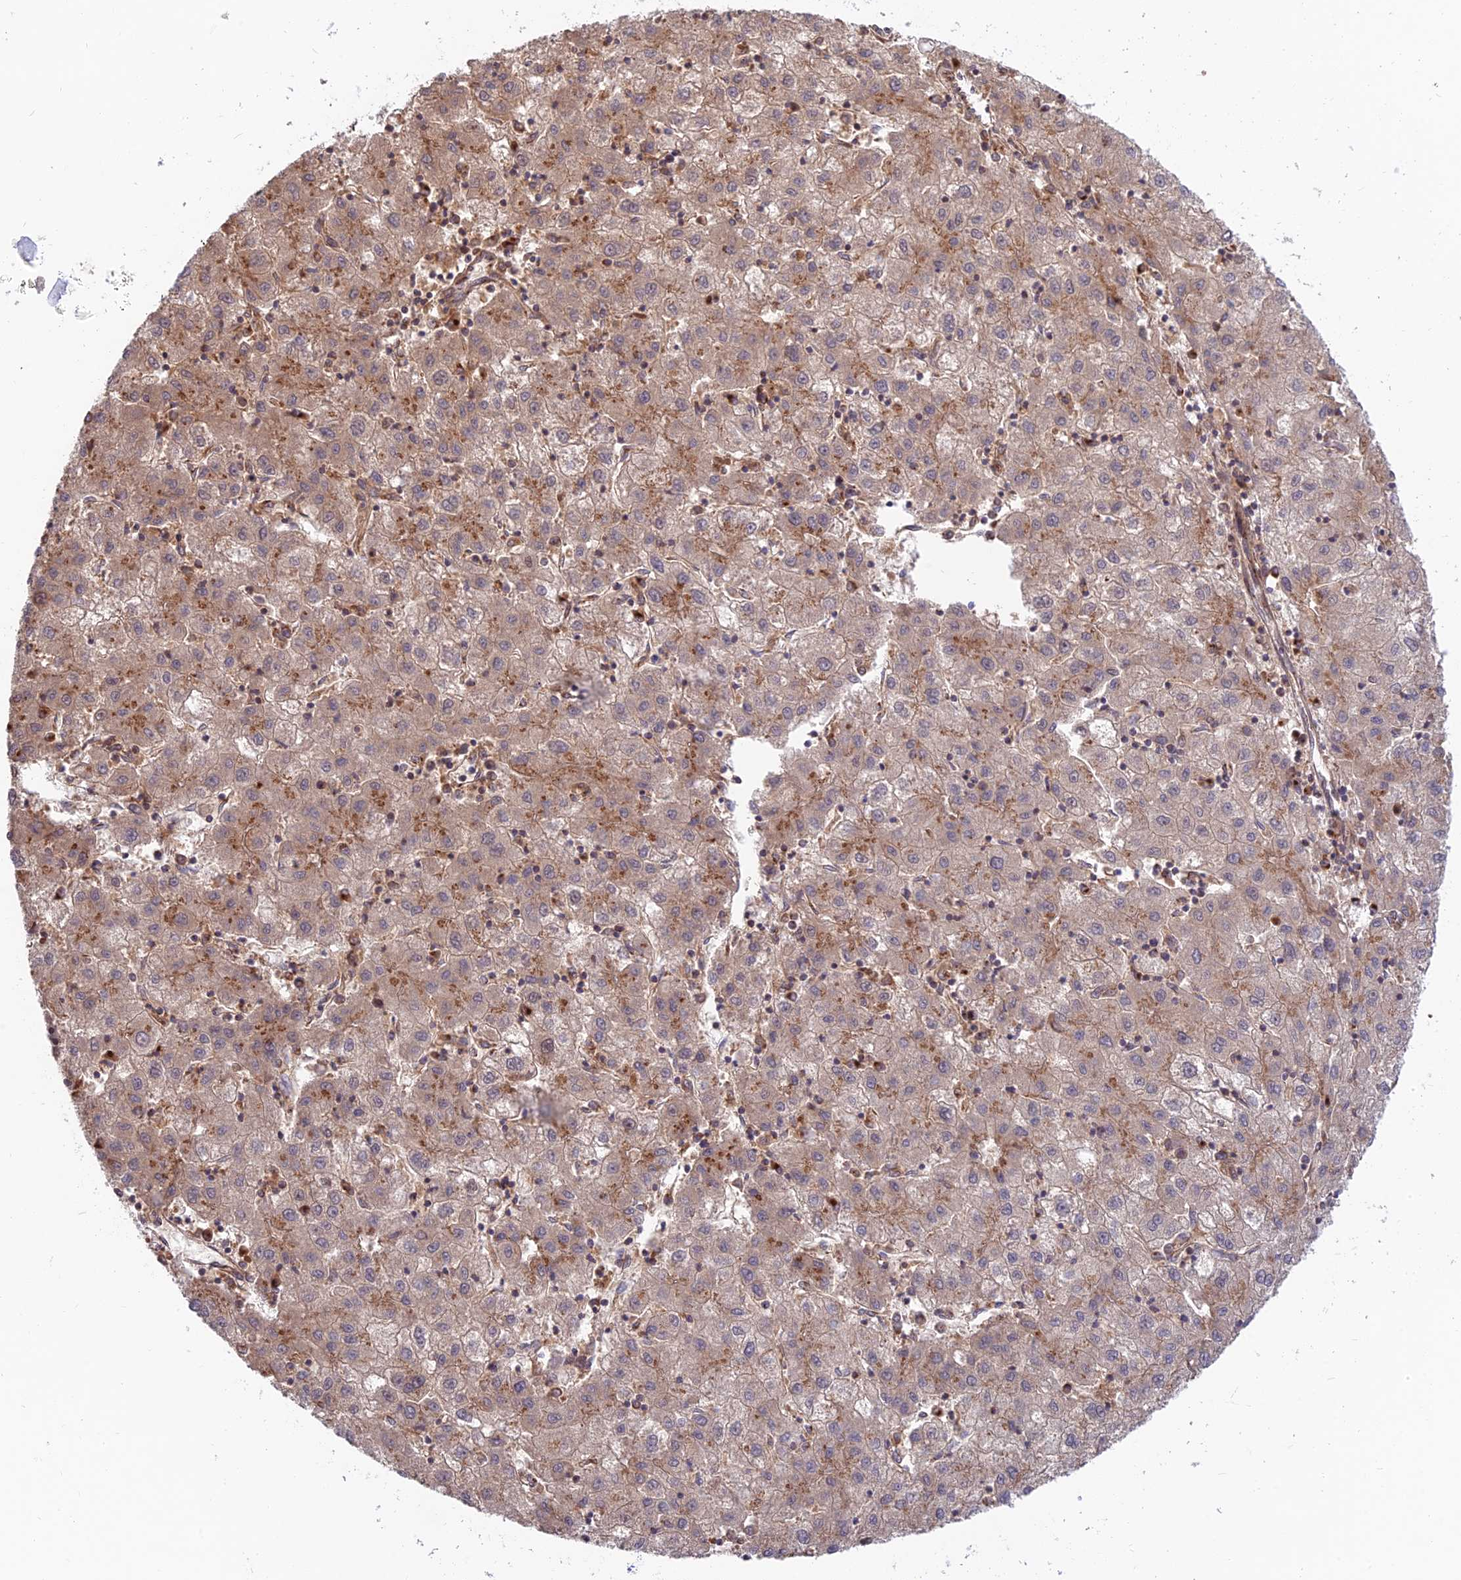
{"staining": {"intensity": "moderate", "quantity": "<25%", "location": "cytoplasmic/membranous"}, "tissue": "liver cancer", "cell_type": "Tumor cells", "image_type": "cancer", "snomed": [{"axis": "morphology", "description": "Carcinoma, Hepatocellular, NOS"}, {"axis": "topography", "description": "Liver"}], "caption": "Moderate cytoplasmic/membranous expression for a protein is present in about <25% of tumor cells of hepatocellular carcinoma (liver) using immunohistochemistry.", "gene": "GOLGA3", "patient": {"sex": "male", "age": 72}}